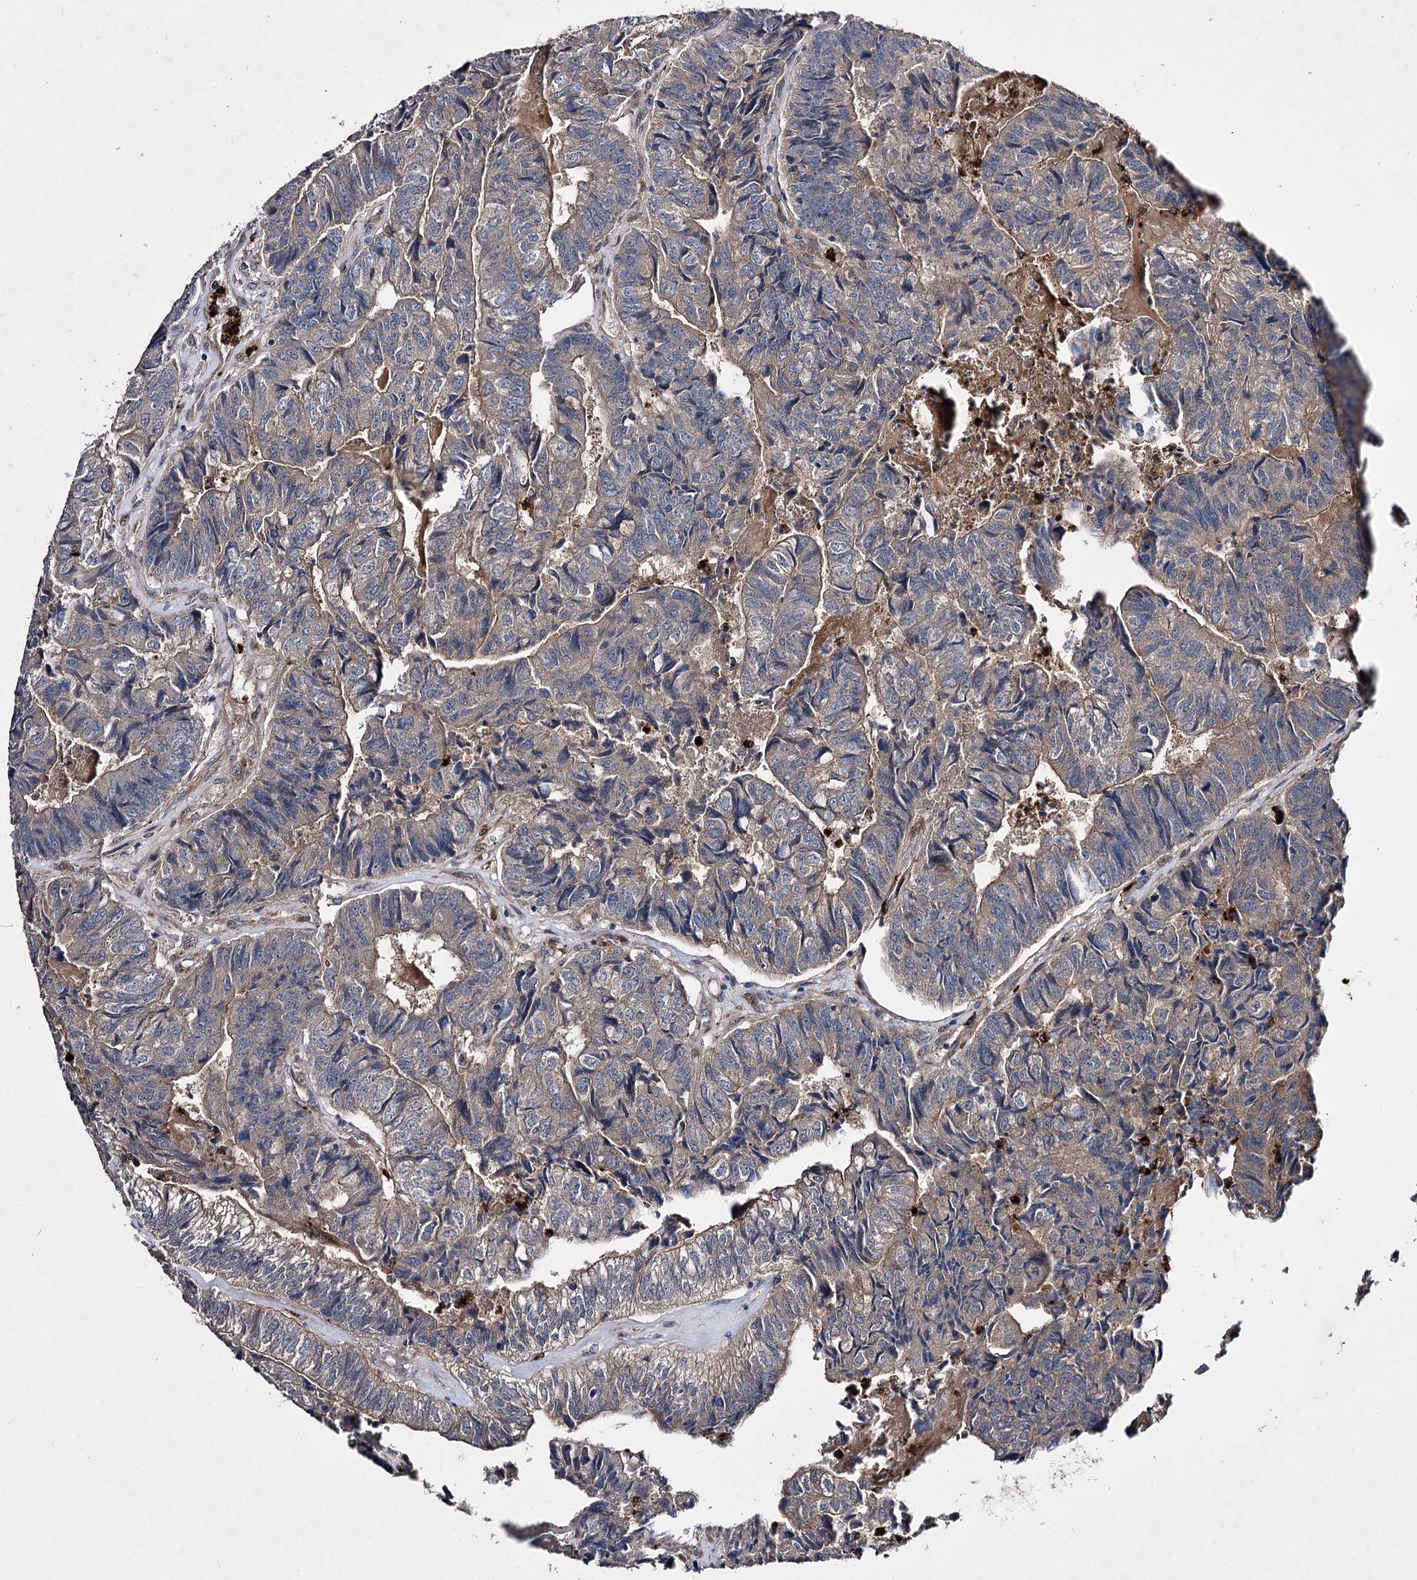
{"staining": {"intensity": "weak", "quantity": "25%-75%", "location": "cytoplasmic/membranous"}, "tissue": "colorectal cancer", "cell_type": "Tumor cells", "image_type": "cancer", "snomed": [{"axis": "morphology", "description": "Adenocarcinoma, NOS"}, {"axis": "topography", "description": "Colon"}], "caption": "Adenocarcinoma (colorectal) was stained to show a protein in brown. There is low levels of weak cytoplasmic/membranous expression in about 25%-75% of tumor cells. The staining was performed using DAB (3,3'-diaminobenzidine), with brown indicating positive protein expression. Nuclei are stained blue with hematoxylin.", "gene": "MINDY3", "patient": {"sex": "female", "age": 67}}